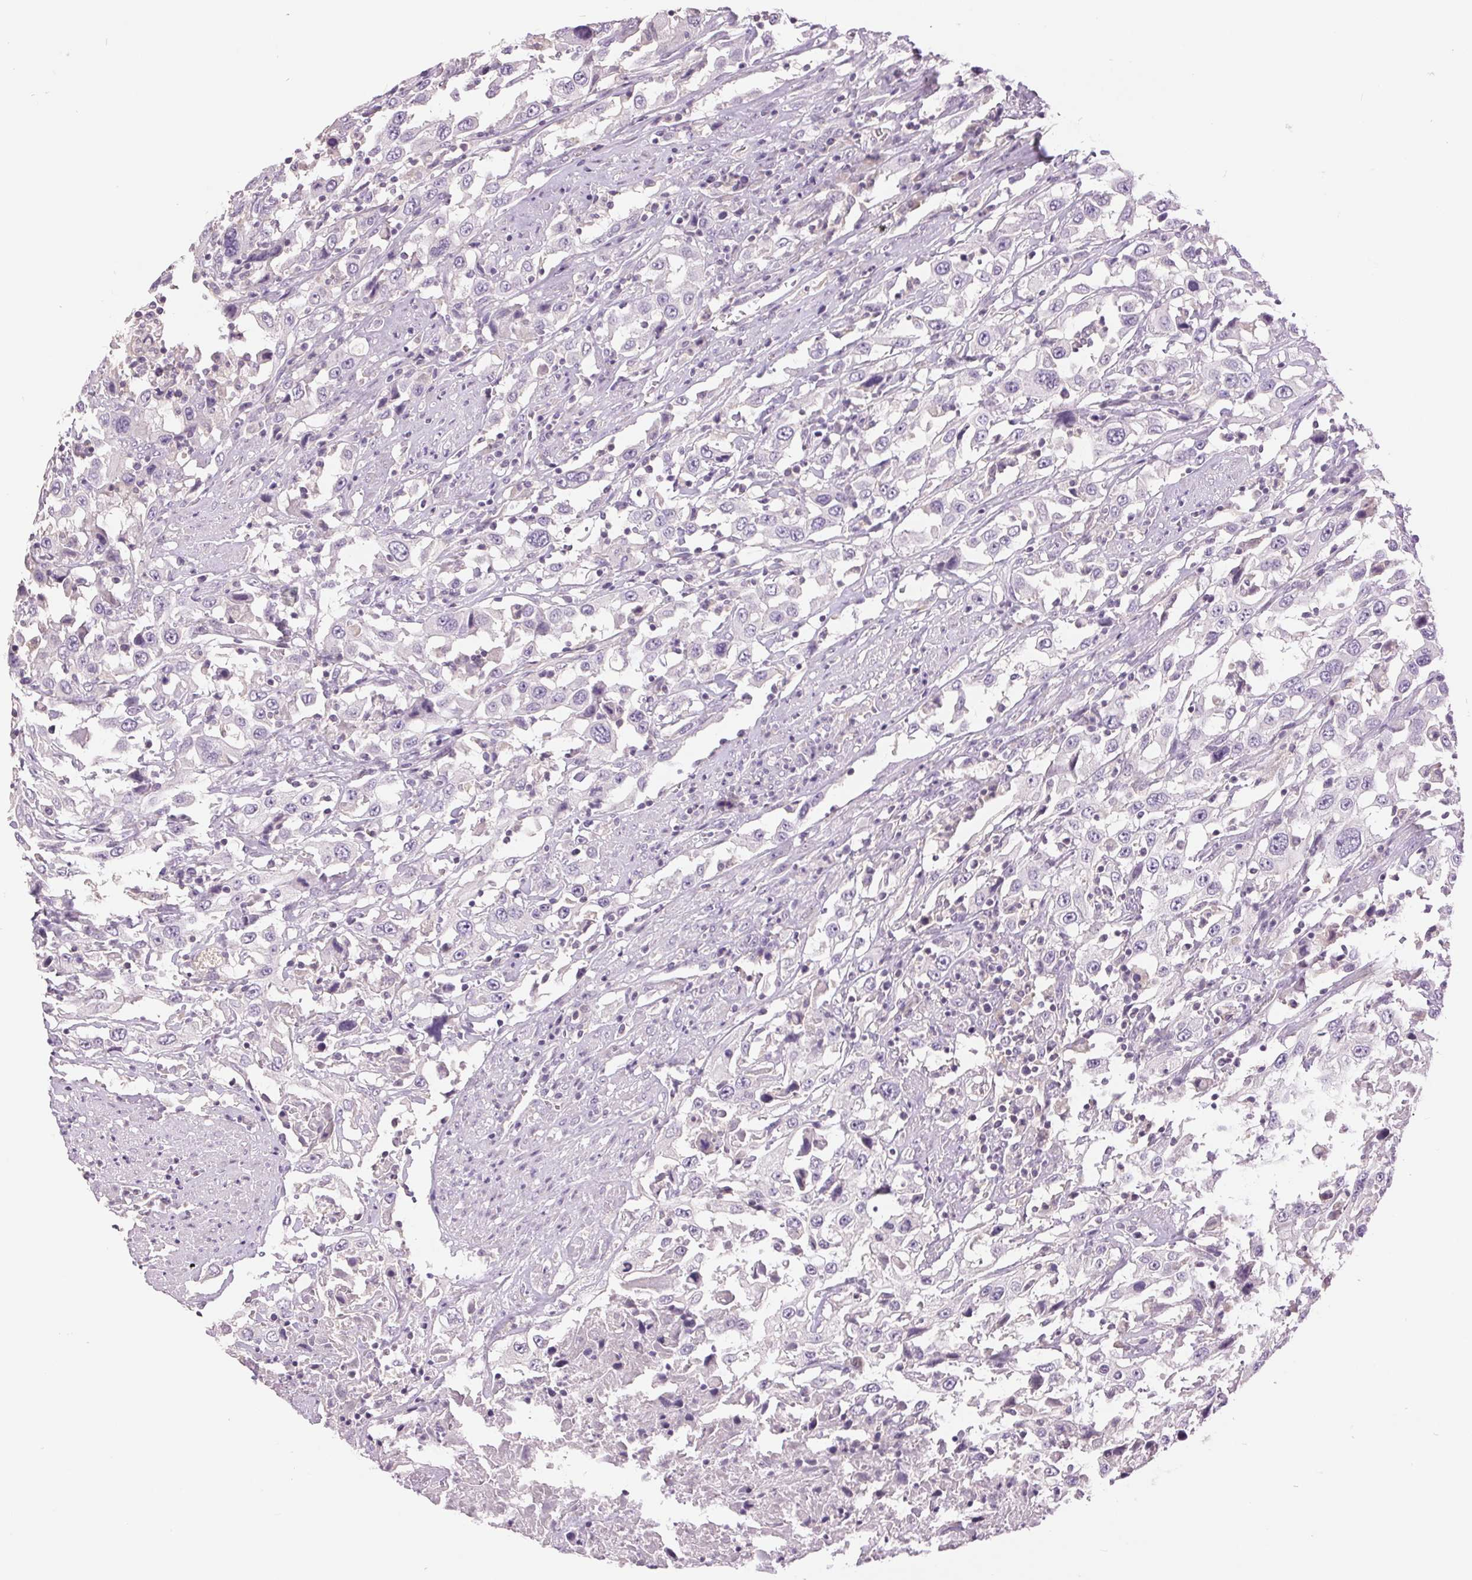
{"staining": {"intensity": "negative", "quantity": "none", "location": "none"}, "tissue": "urothelial cancer", "cell_type": "Tumor cells", "image_type": "cancer", "snomed": [{"axis": "morphology", "description": "Urothelial carcinoma, High grade"}, {"axis": "topography", "description": "Urinary bladder"}], "caption": "A histopathology image of urothelial cancer stained for a protein exhibits no brown staining in tumor cells.", "gene": "FXYD4", "patient": {"sex": "male", "age": 61}}